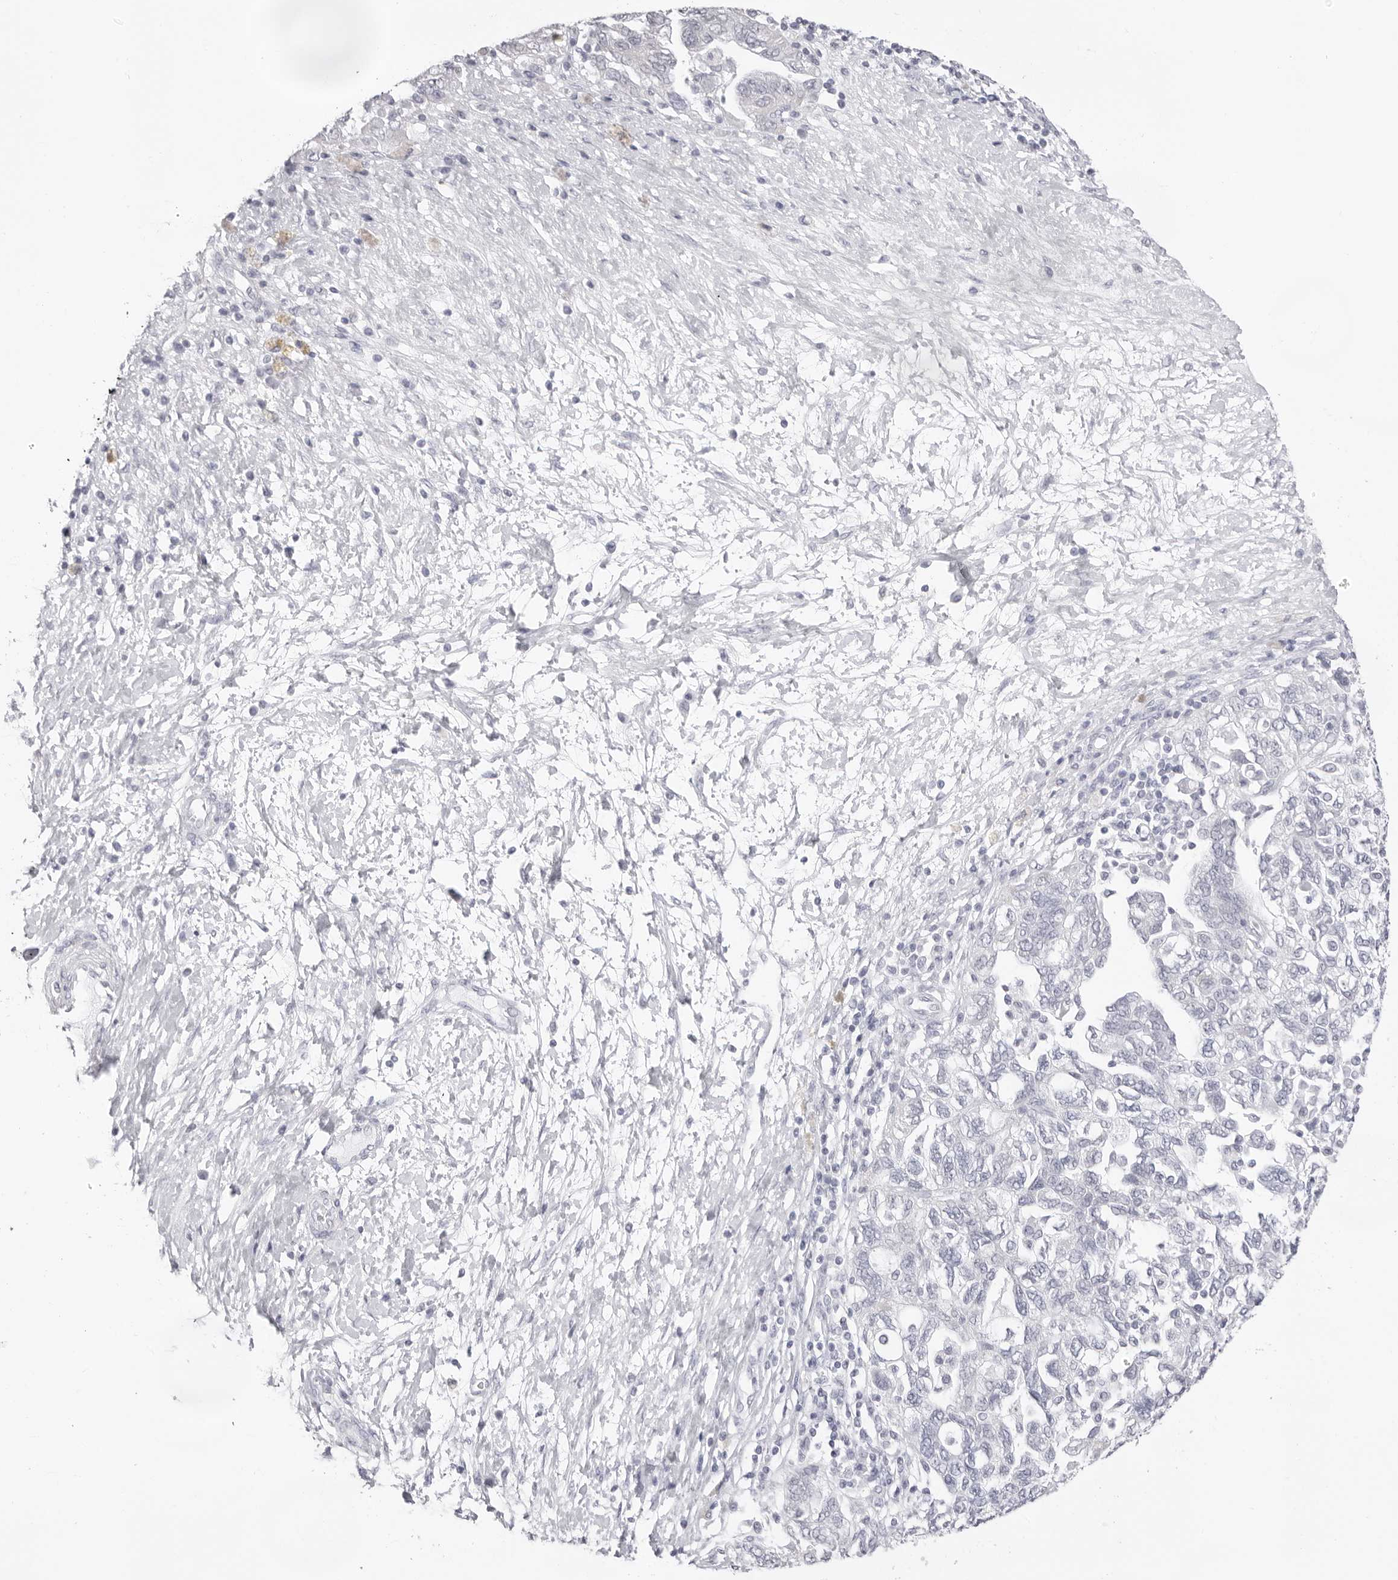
{"staining": {"intensity": "negative", "quantity": "none", "location": "none"}, "tissue": "ovarian cancer", "cell_type": "Tumor cells", "image_type": "cancer", "snomed": [{"axis": "morphology", "description": "Carcinoma, NOS"}, {"axis": "morphology", "description": "Cystadenocarcinoma, serous, NOS"}, {"axis": "topography", "description": "Ovary"}], "caption": "DAB immunohistochemical staining of human ovarian cancer demonstrates no significant staining in tumor cells.", "gene": "FDPS", "patient": {"sex": "female", "age": 69}}